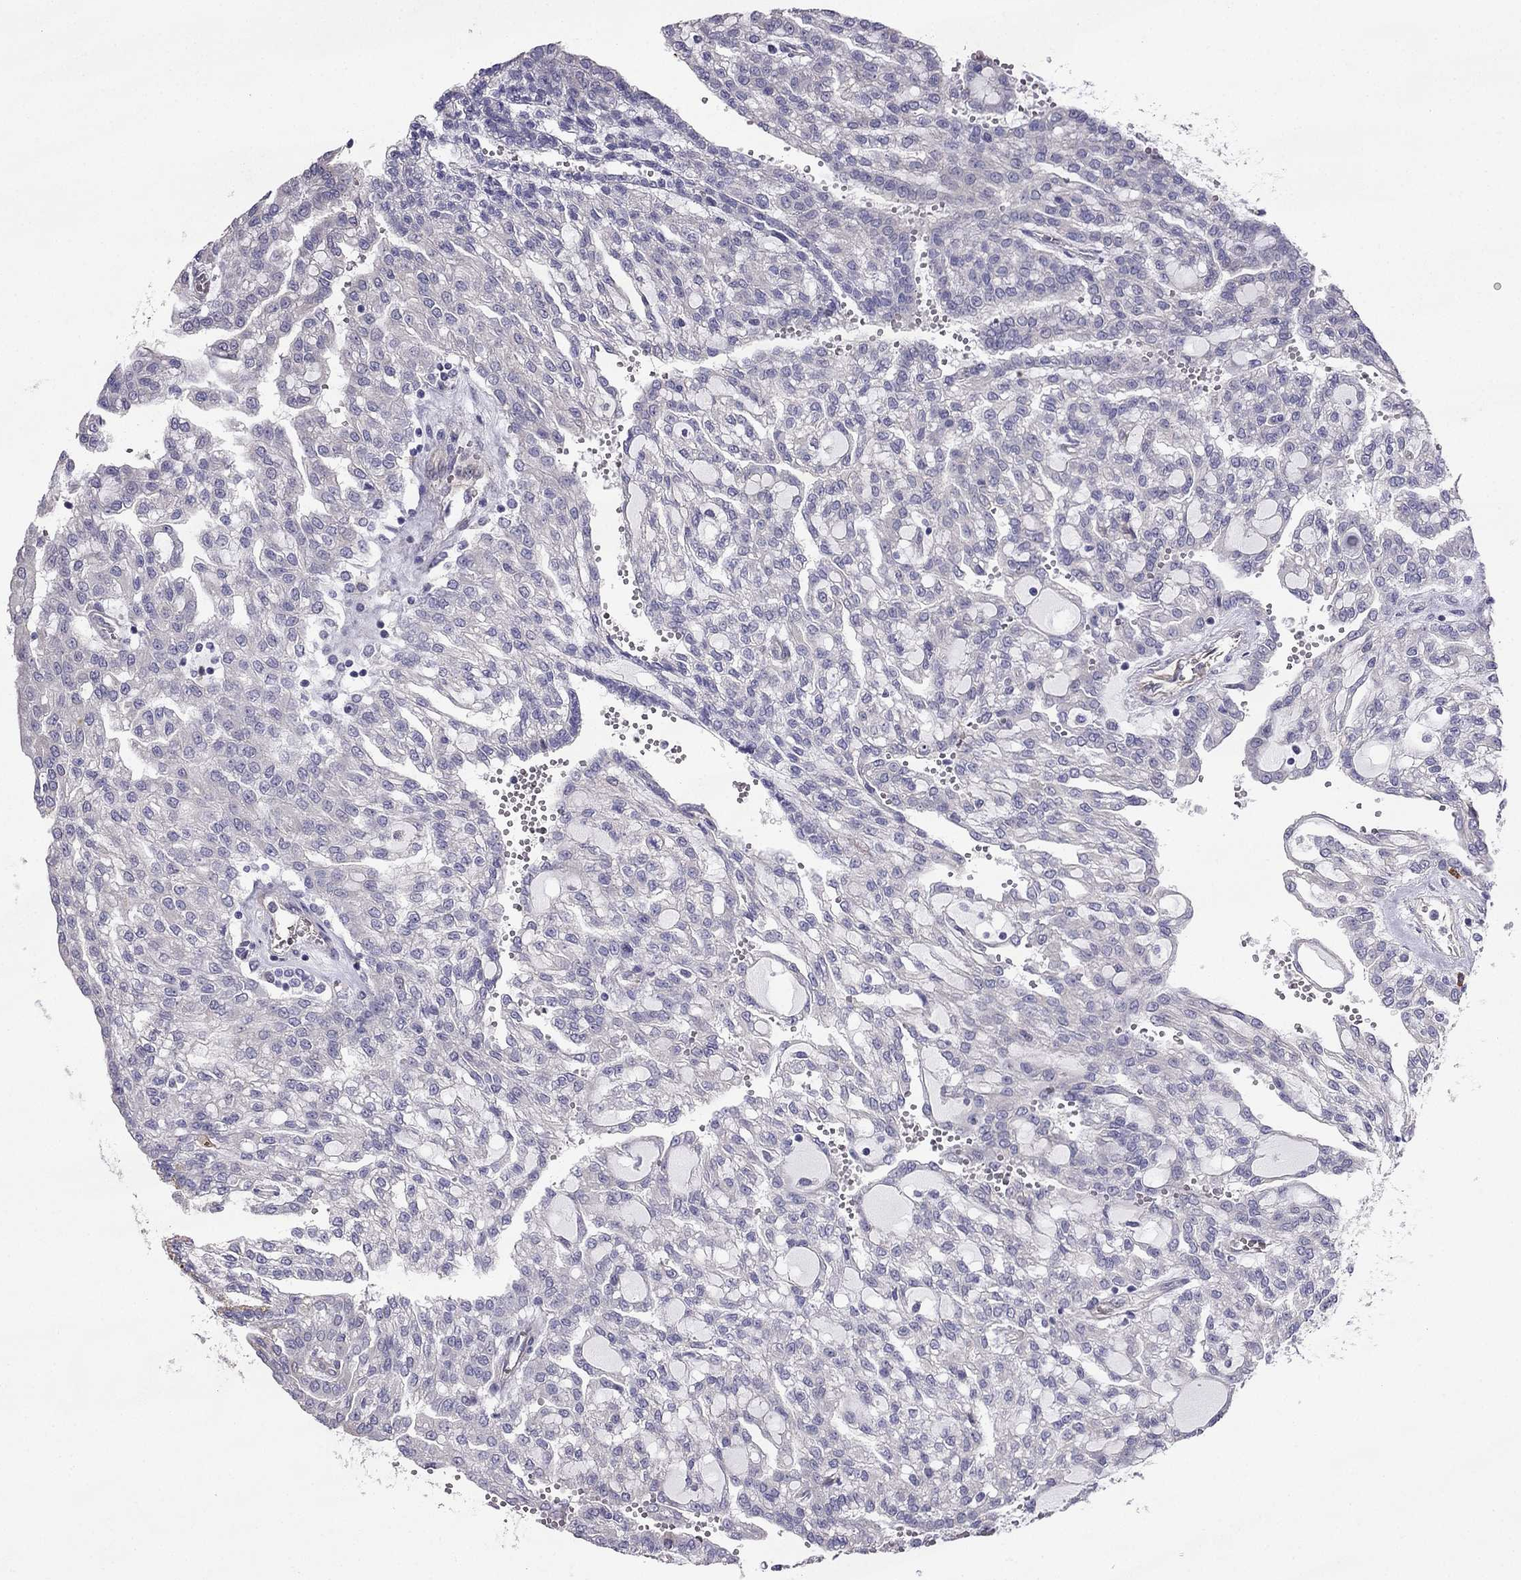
{"staining": {"intensity": "negative", "quantity": "none", "location": "none"}, "tissue": "renal cancer", "cell_type": "Tumor cells", "image_type": "cancer", "snomed": [{"axis": "morphology", "description": "Adenocarcinoma, NOS"}, {"axis": "topography", "description": "Kidney"}], "caption": "Renal adenocarcinoma stained for a protein using immunohistochemistry displays no expression tumor cells.", "gene": "ENOX1", "patient": {"sex": "male", "age": 63}}